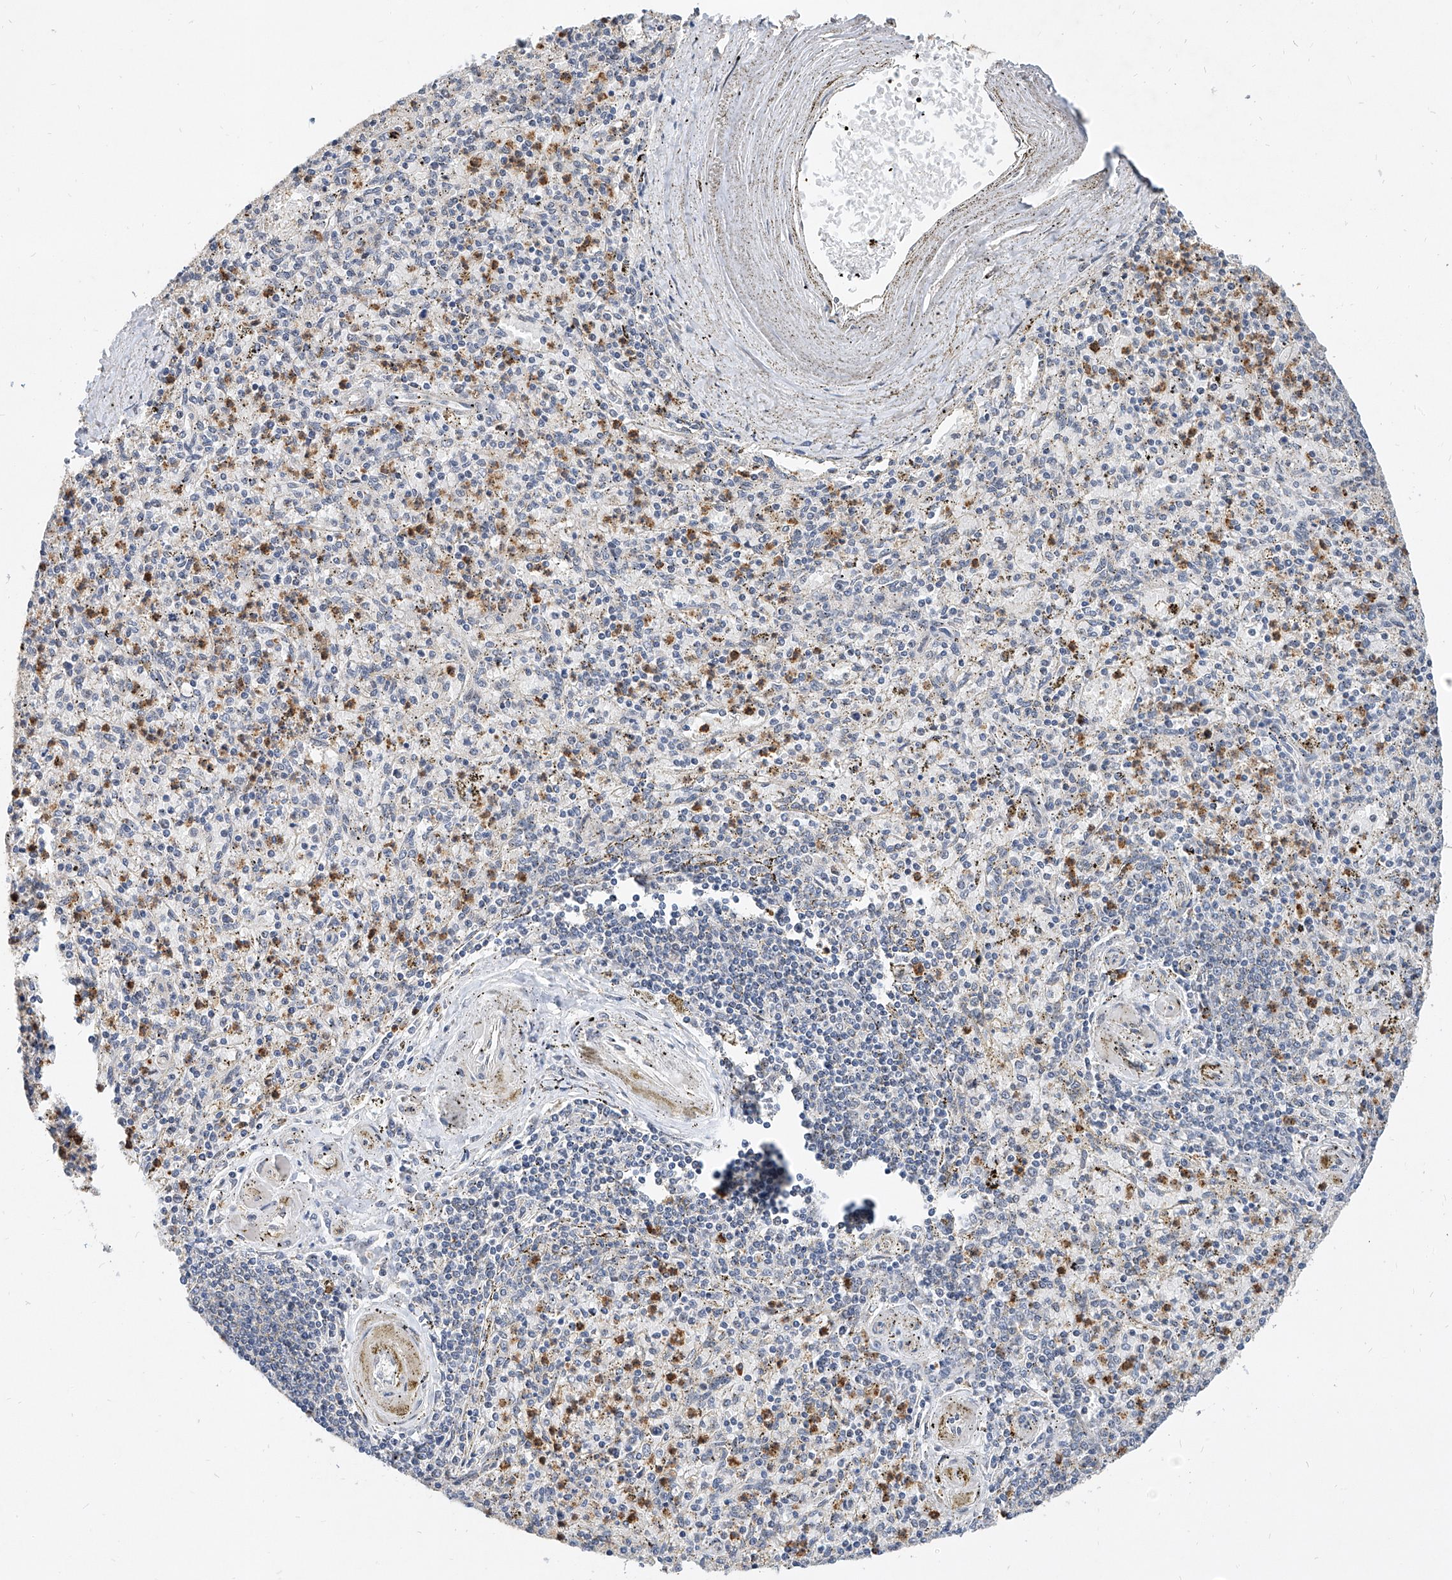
{"staining": {"intensity": "moderate", "quantity": "<25%", "location": "cytoplasmic/membranous"}, "tissue": "spleen", "cell_type": "Cells in red pulp", "image_type": "normal", "snomed": [{"axis": "morphology", "description": "Normal tissue, NOS"}, {"axis": "topography", "description": "Spleen"}], "caption": "DAB (3,3'-diaminobenzidine) immunohistochemical staining of unremarkable spleen exhibits moderate cytoplasmic/membranous protein expression in about <25% of cells in red pulp. (DAB IHC, brown staining for protein, blue staining for nuclei).", "gene": "MFSD4B", "patient": {"sex": "male", "age": 72}}